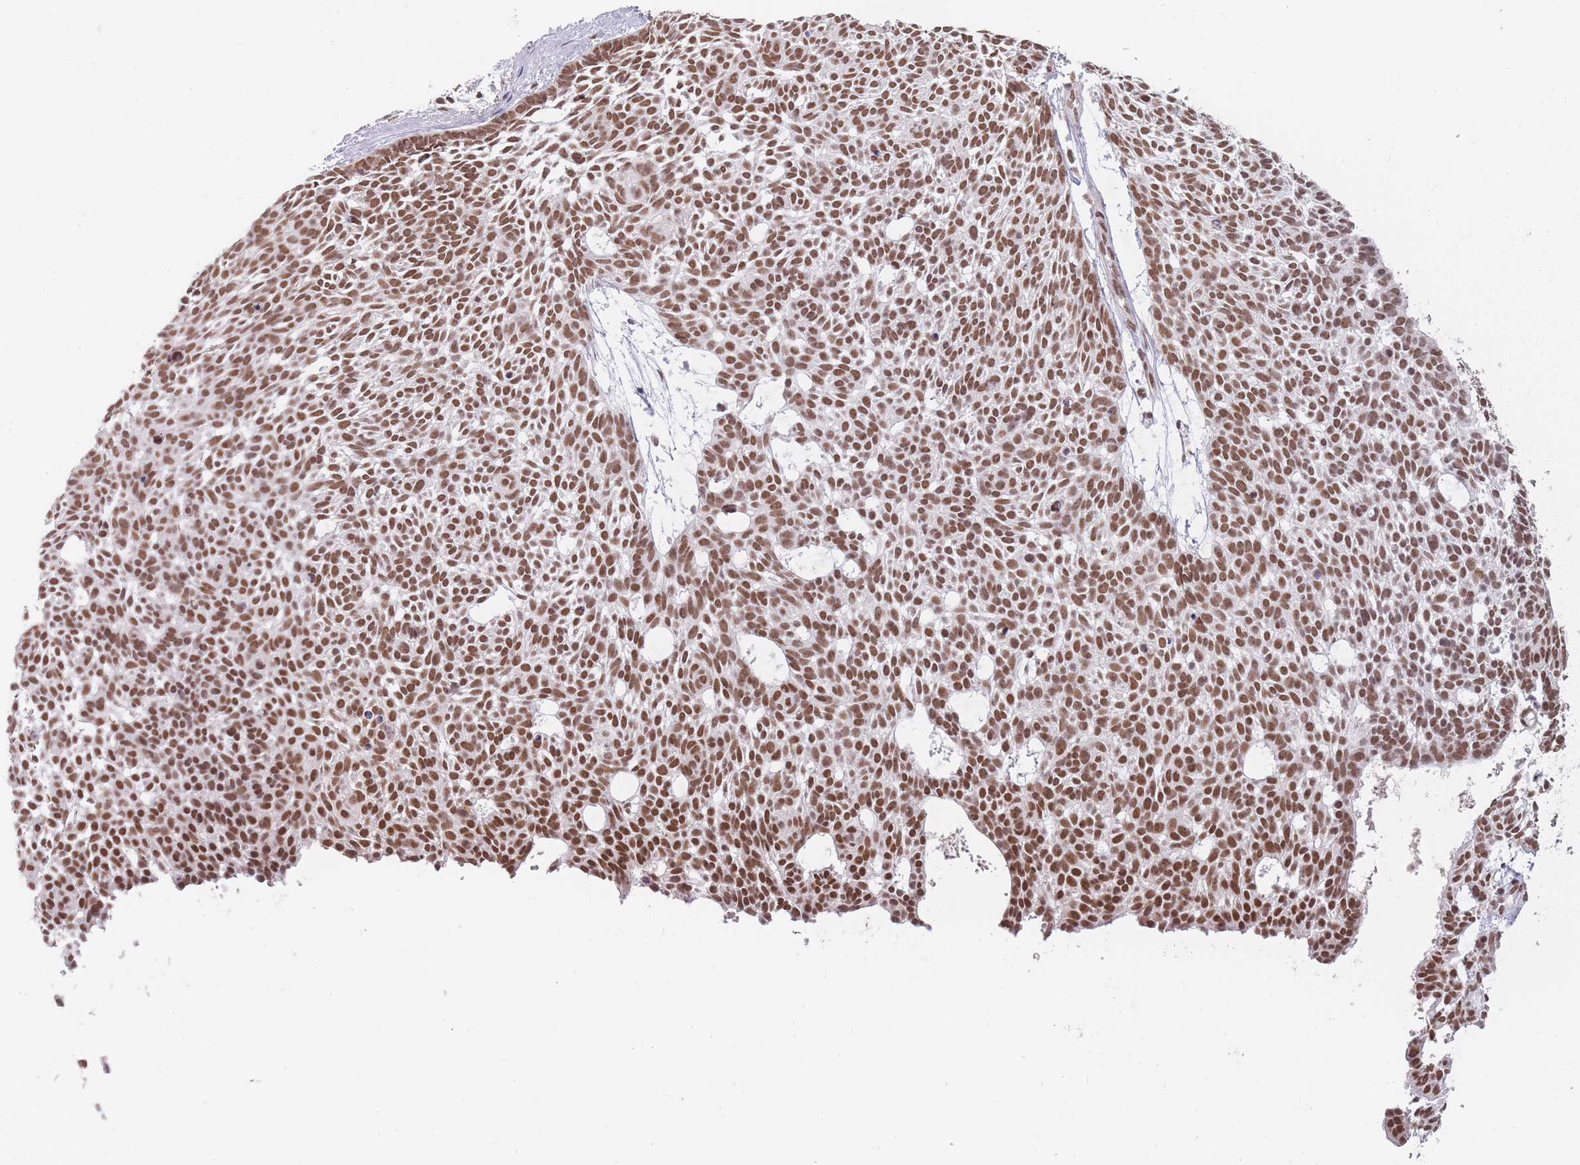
{"staining": {"intensity": "moderate", "quantity": ">75%", "location": "nuclear"}, "tissue": "skin cancer", "cell_type": "Tumor cells", "image_type": "cancer", "snomed": [{"axis": "morphology", "description": "Basal cell carcinoma"}, {"axis": "topography", "description": "Skin"}], "caption": "Human skin basal cell carcinoma stained for a protein (brown) demonstrates moderate nuclear positive positivity in approximately >75% of tumor cells.", "gene": "HNRNPUL1", "patient": {"sex": "male", "age": 61}}